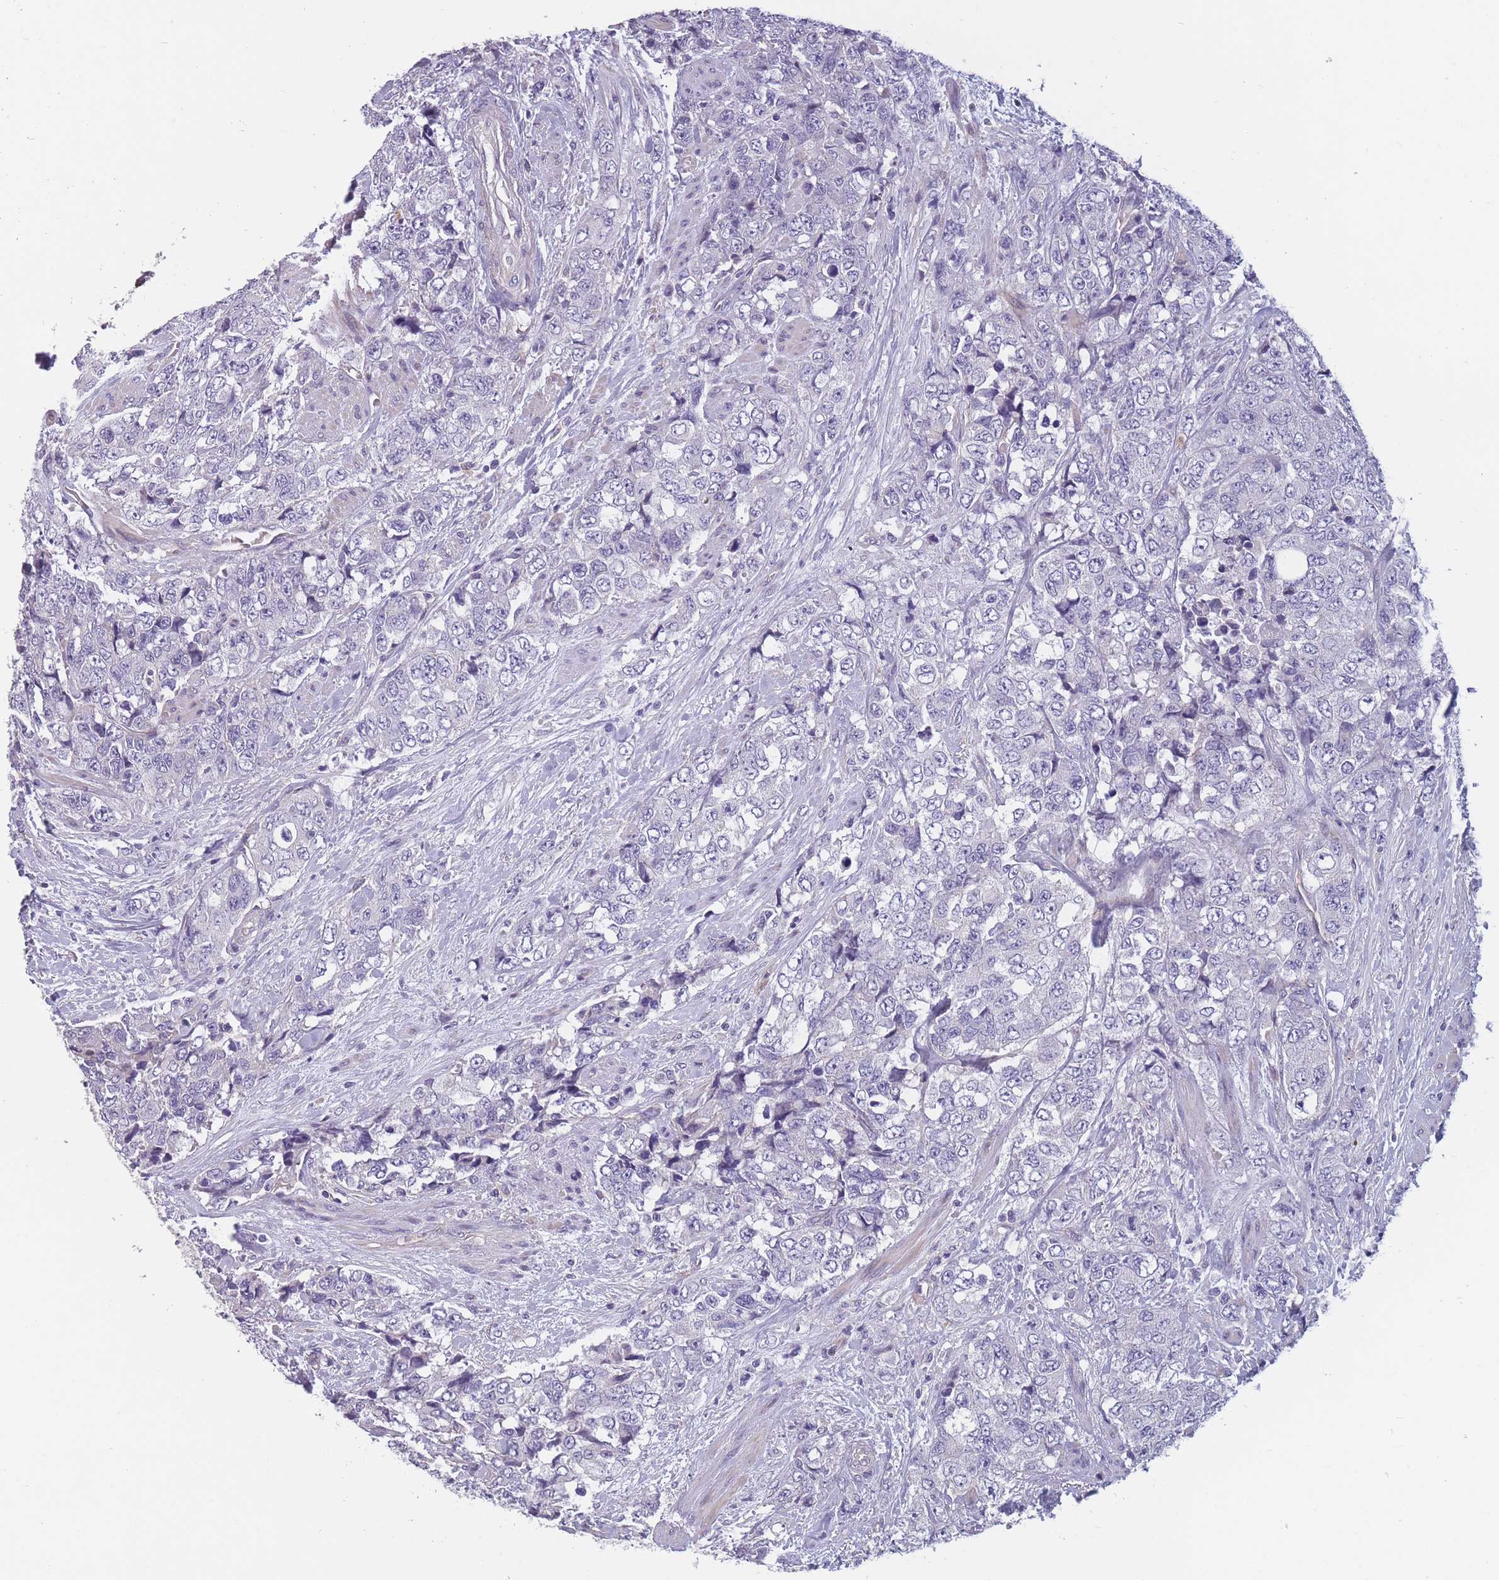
{"staining": {"intensity": "negative", "quantity": "none", "location": "none"}, "tissue": "urothelial cancer", "cell_type": "Tumor cells", "image_type": "cancer", "snomed": [{"axis": "morphology", "description": "Urothelial carcinoma, High grade"}, {"axis": "topography", "description": "Urinary bladder"}], "caption": "This image is of urothelial carcinoma (high-grade) stained with immunohistochemistry to label a protein in brown with the nuclei are counter-stained blue. There is no expression in tumor cells.", "gene": "FAM83F", "patient": {"sex": "female", "age": 78}}